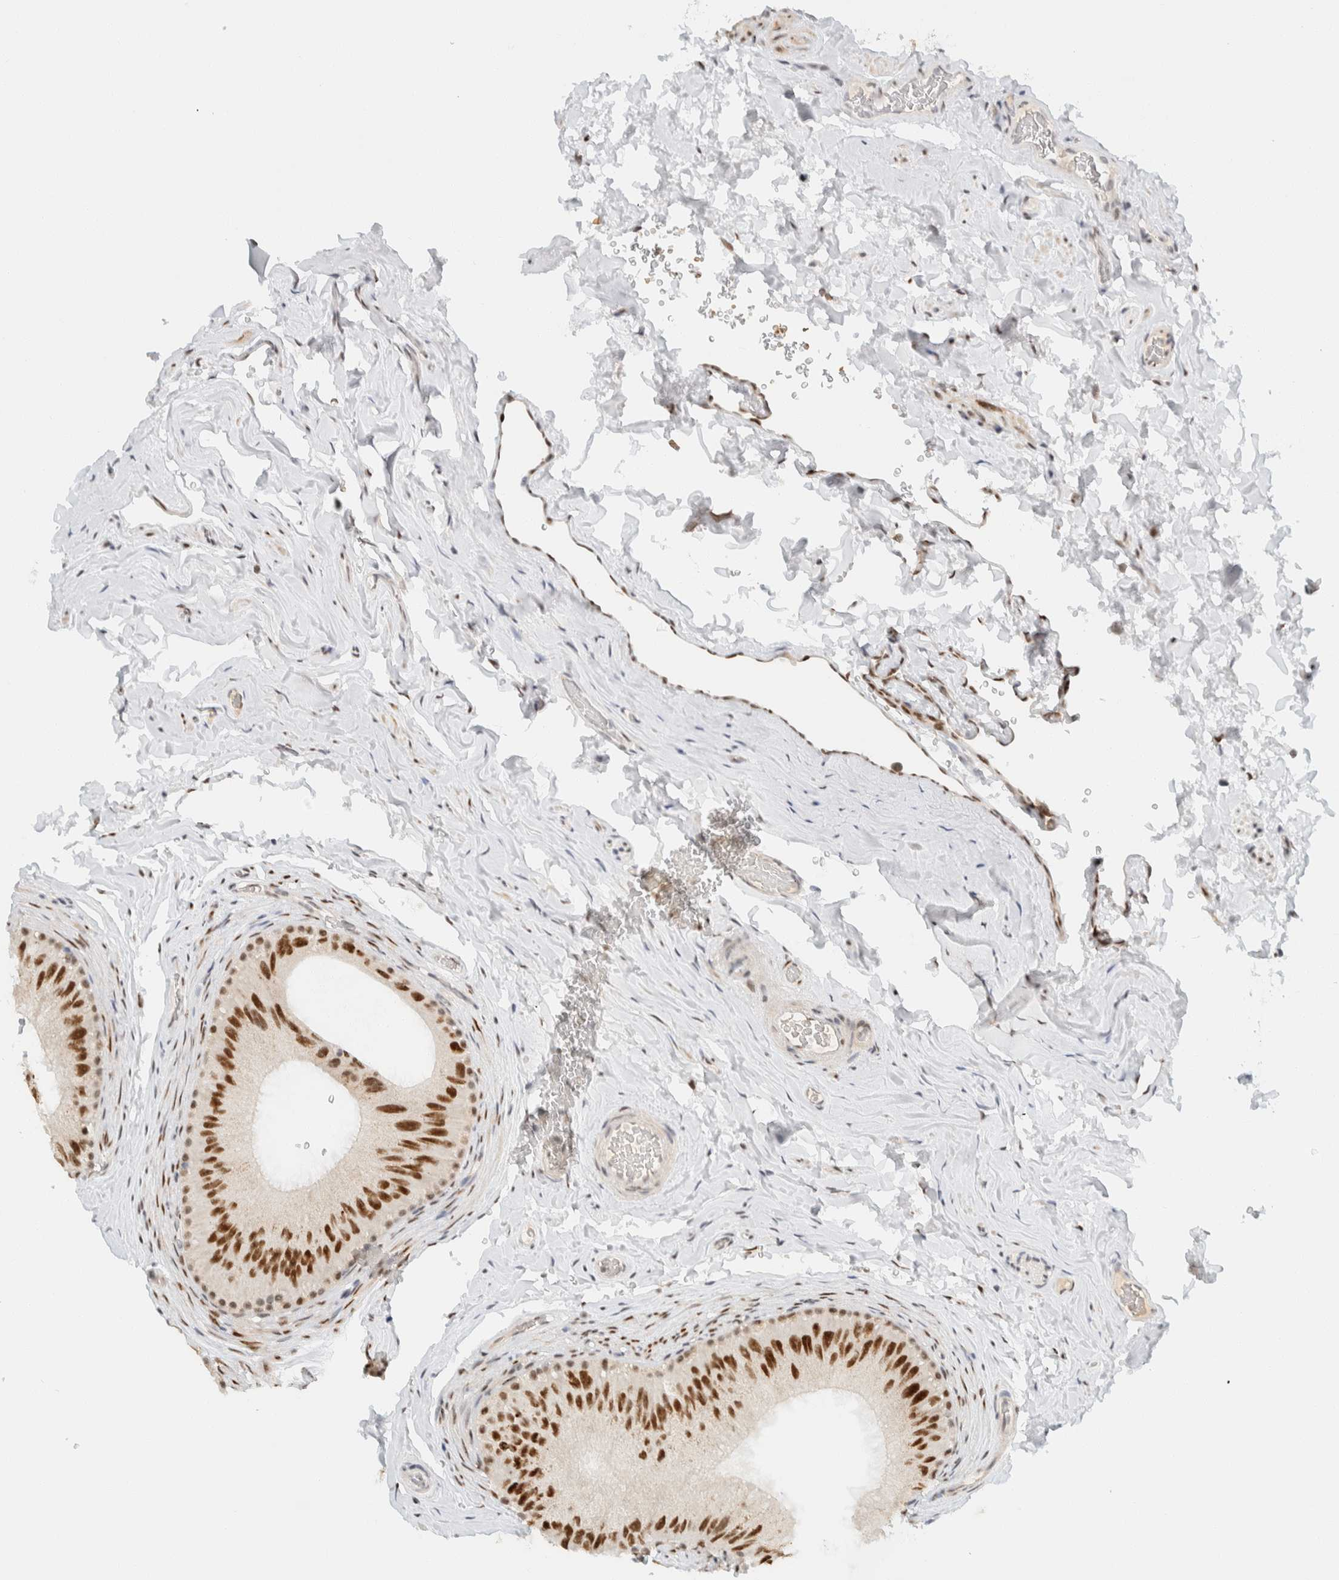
{"staining": {"intensity": "strong", "quantity": ">75%", "location": "nuclear"}, "tissue": "epididymis", "cell_type": "Glandular cells", "image_type": "normal", "snomed": [{"axis": "morphology", "description": "Normal tissue, NOS"}, {"axis": "topography", "description": "Vascular tissue"}, {"axis": "topography", "description": "Epididymis"}], "caption": "A high-resolution histopathology image shows IHC staining of benign epididymis, which displays strong nuclear positivity in about >75% of glandular cells.", "gene": "ZNF683", "patient": {"sex": "male", "age": 49}}